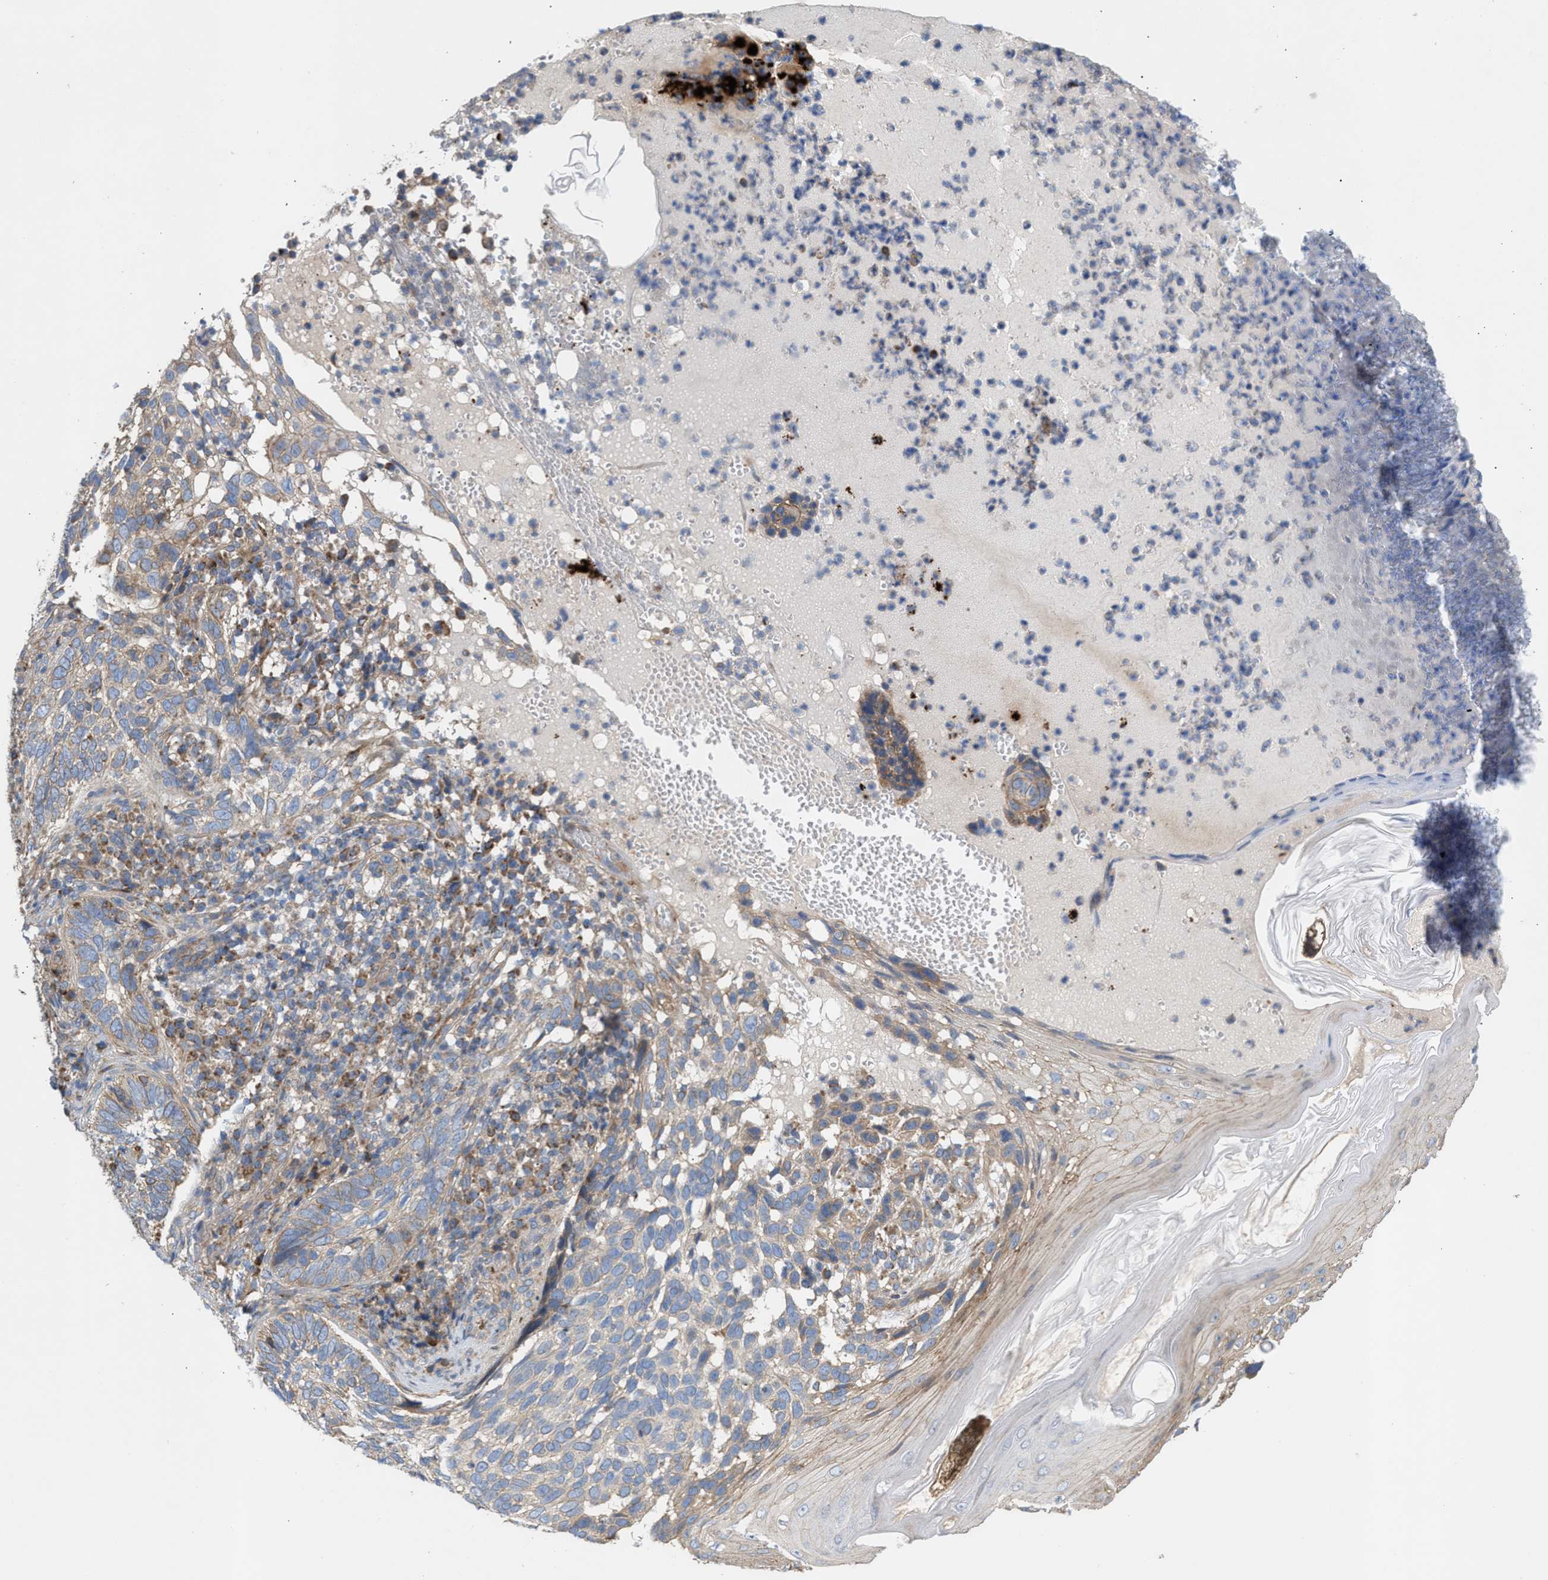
{"staining": {"intensity": "weak", "quantity": "<25%", "location": "cytoplasmic/membranous"}, "tissue": "skin cancer", "cell_type": "Tumor cells", "image_type": "cancer", "snomed": [{"axis": "morphology", "description": "Basal cell carcinoma"}, {"axis": "topography", "description": "Skin"}], "caption": "DAB immunohistochemical staining of human basal cell carcinoma (skin) displays no significant staining in tumor cells. (DAB IHC, high magnification).", "gene": "OXSM", "patient": {"sex": "female", "age": 89}}